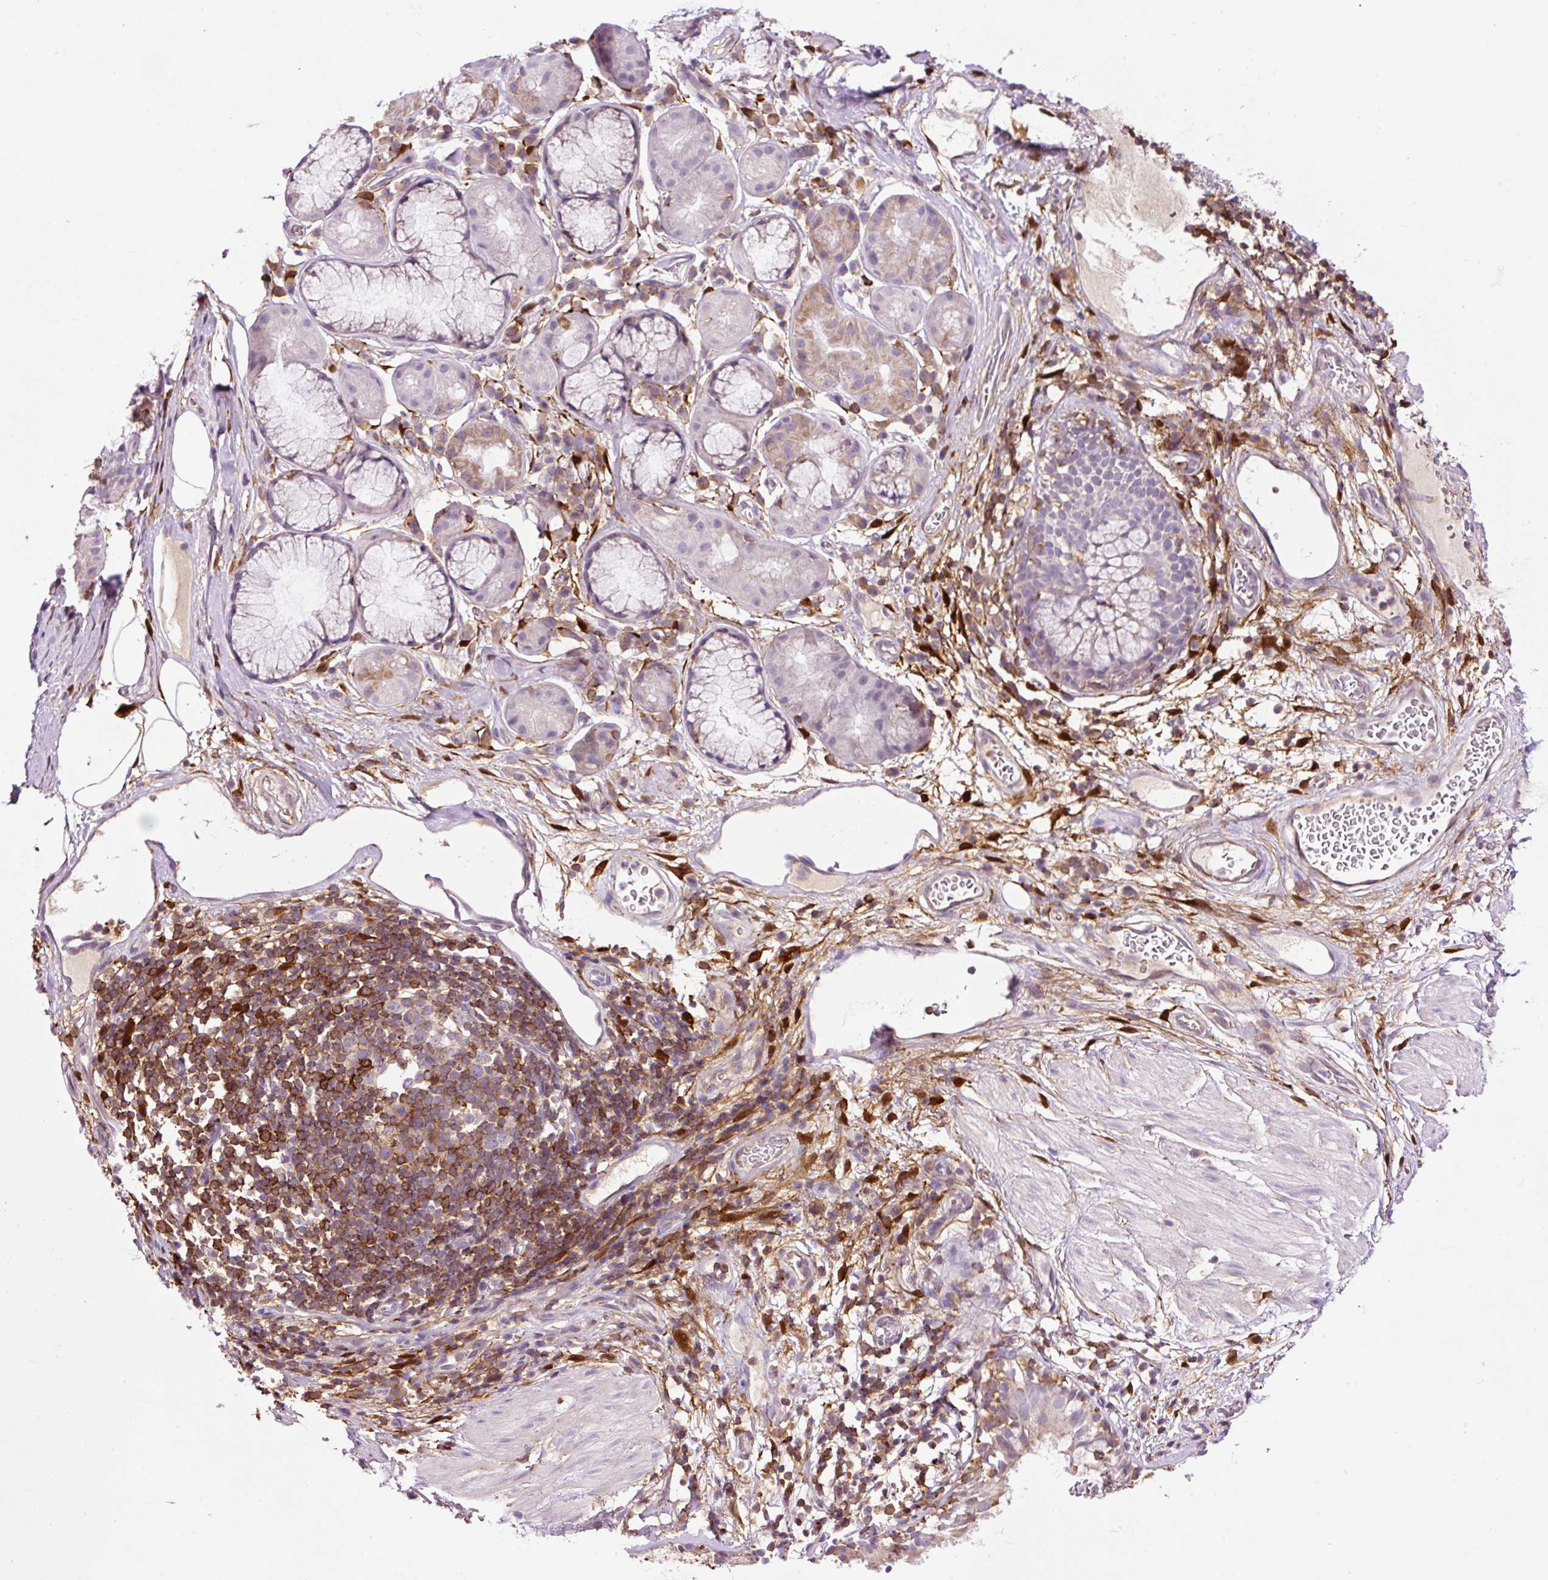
{"staining": {"intensity": "weak", "quantity": ">75%", "location": "cytoplasmic/membranous"}, "tissue": "adipose tissue", "cell_type": "Adipocytes", "image_type": "normal", "snomed": [{"axis": "morphology", "description": "Normal tissue, NOS"}, {"axis": "topography", "description": "Cartilage tissue"}, {"axis": "topography", "description": "Bronchus"}], "caption": "Immunohistochemistry staining of benign adipose tissue, which reveals low levels of weak cytoplasmic/membranous expression in about >75% of adipocytes indicating weak cytoplasmic/membranous protein expression. The staining was performed using DAB (brown) for protein detection and nuclei were counterstained in hematoxylin (blue).", "gene": "CD83", "patient": {"sex": "male", "age": 58}}